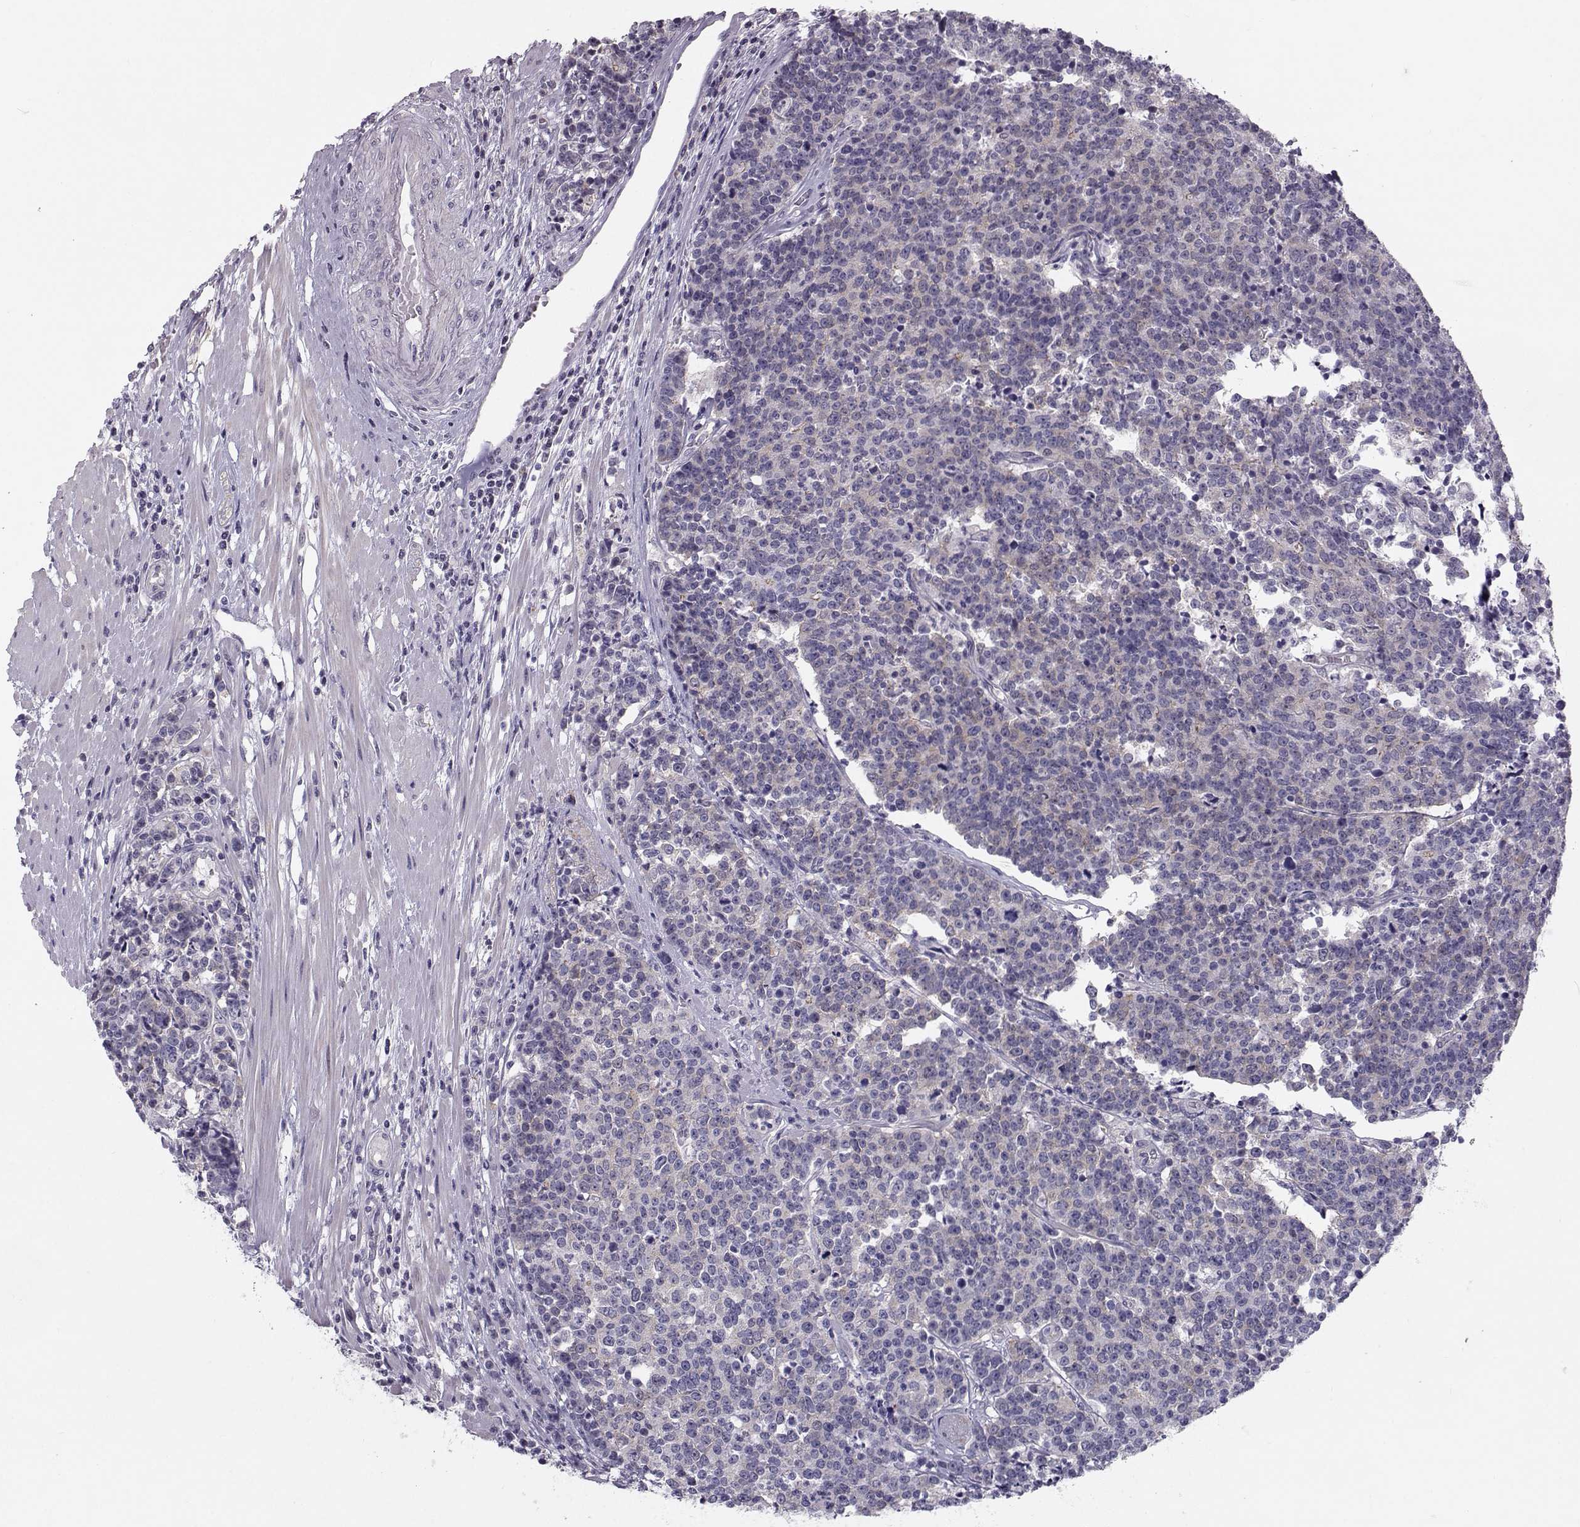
{"staining": {"intensity": "weak", "quantity": "<25%", "location": "cytoplasmic/membranous"}, "tissue": "prostate cancer", "cell_type": "Tumor cells", "image_type": "cancer", "snomed": [{"axis": "morphology", "description": "Adenocarcinoma, NOS"}, {"axis": "topography", "description": "Prostate"}], "caption": "The micrograph exhibits no staining of tumor cells in prostate adenocarcinoma.", "gene": "MAST1", "patient": {"sex": "male", "age": 67}}